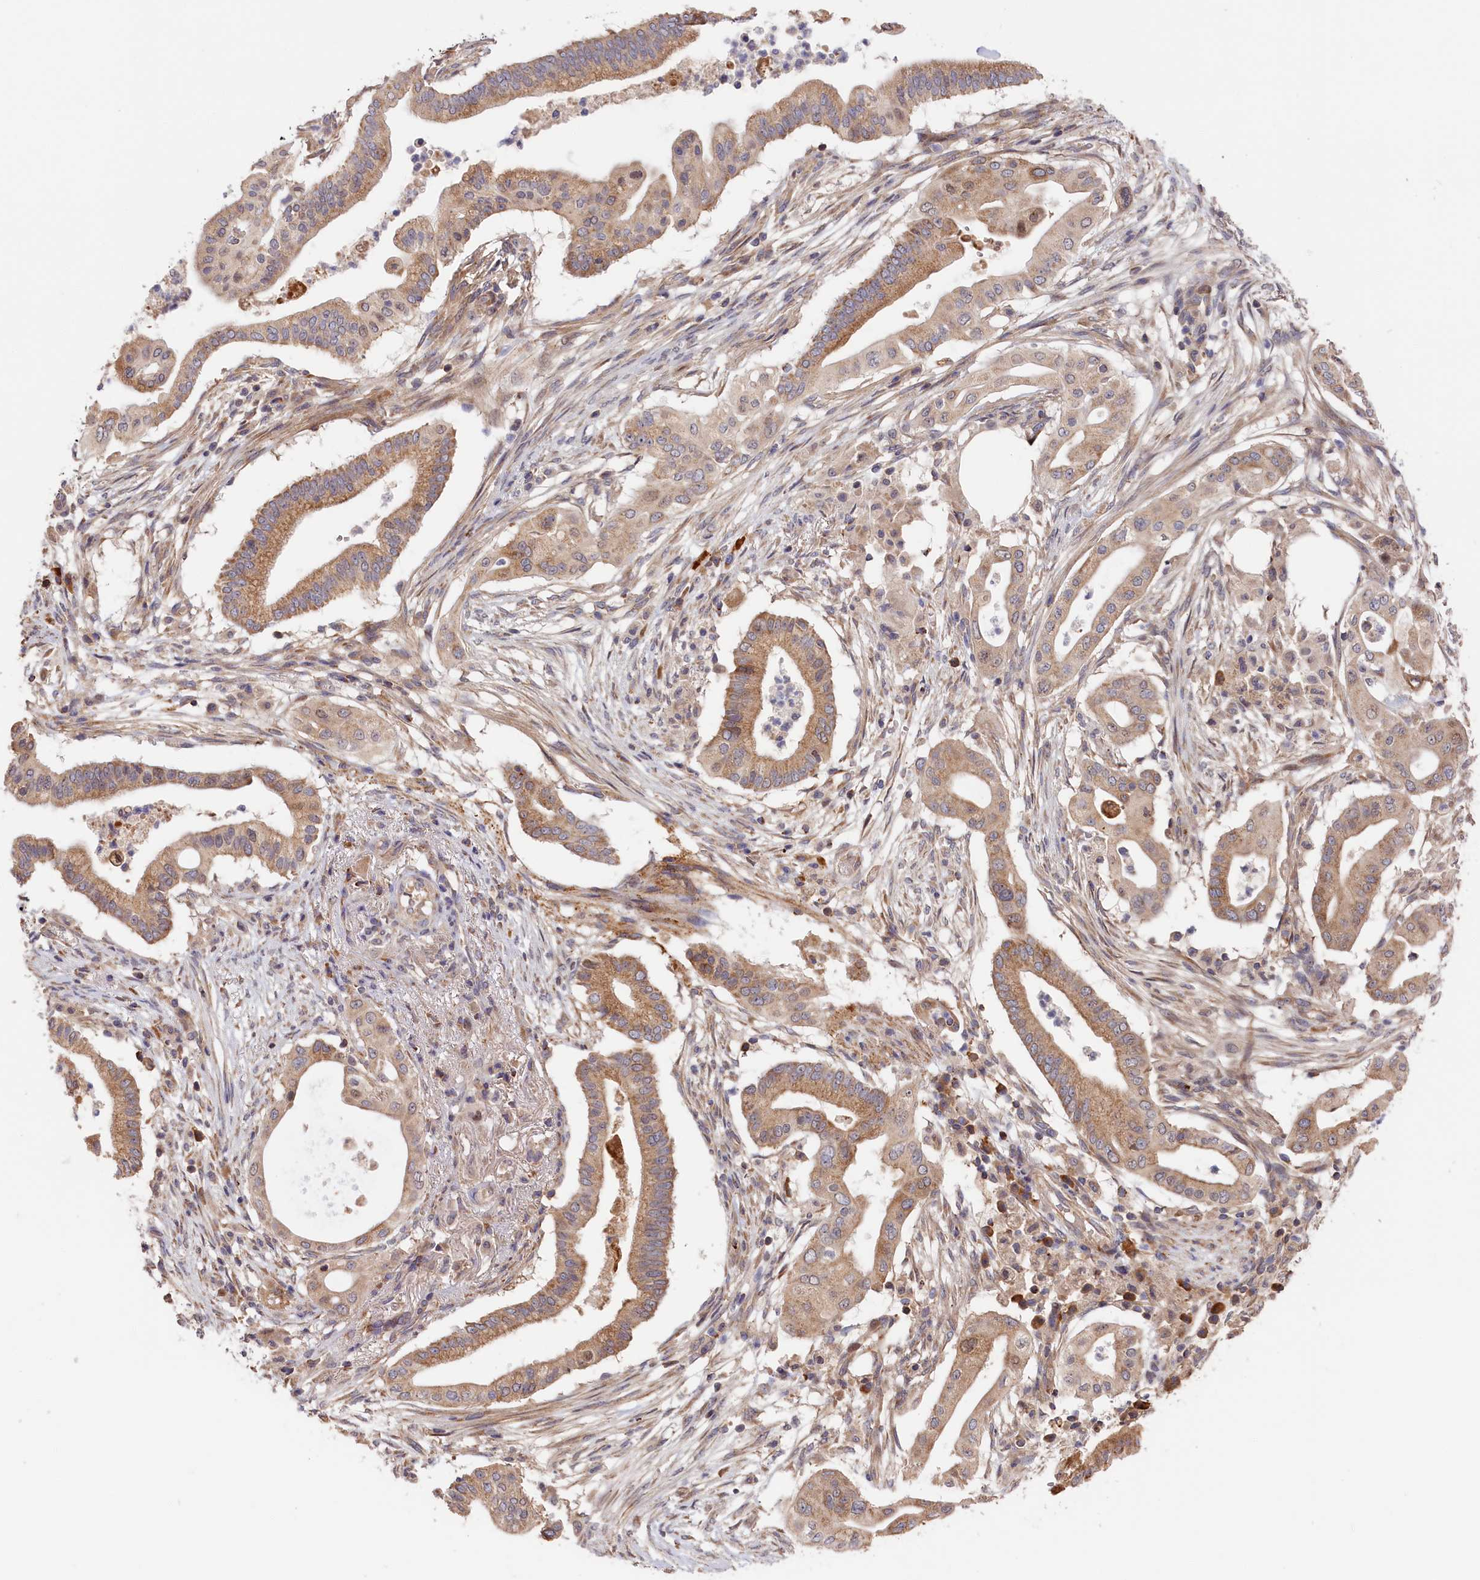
{"staining": {"intensity": "moderate", "quantity": ">75%", "location": "cytoplasmic/membranous"}, "tissue": "pancreatic cancer", "cell_type": "Tumor cells", "image_type": "cancer", "snomed": [{"axis": "morphology", "description": "Adenocarcinoma, NOS"}, {"axis": "topography", "description": "Pancreas"}], "caption": "Protein expression by IHC demonstrates moderate cytoplasmic/membranous positivity in about >75% of tumor cells in pancreatic cancer.", "gene": "CEP44", "patient": {"sex": "male", "age": 68}}